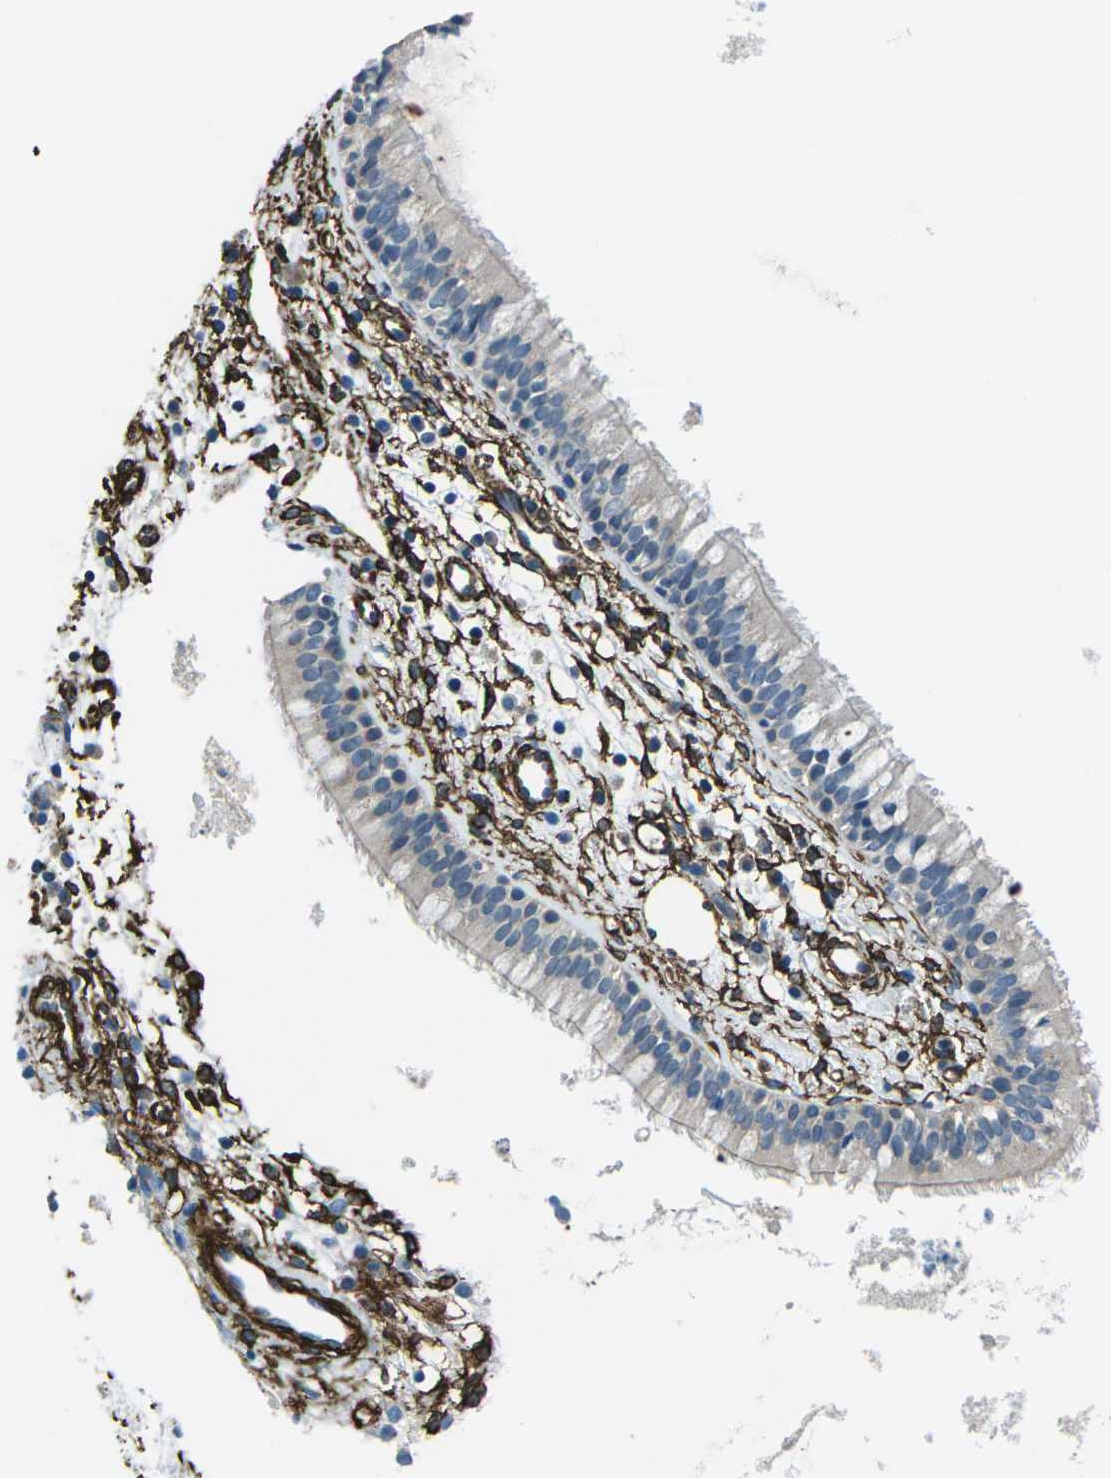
{"staining": {"intensity": "negative", "quantity": "none", "location": "none"}, "tissue": "nasopharynx", "cell_type": "Respiratory epithelial cells", "image_type": "normal", "snomed": [{"axis": "morphology", "description": "Normal tissue, NOS"}, {"axis": "topography", "description": "Nasopharynx"}], "caption": "The image exhibits no staining of respiratory epithelial cells in normal nasopharynx.", "gene": "GRAMD1C", "patient": {"sex": "male", "age": 21}}